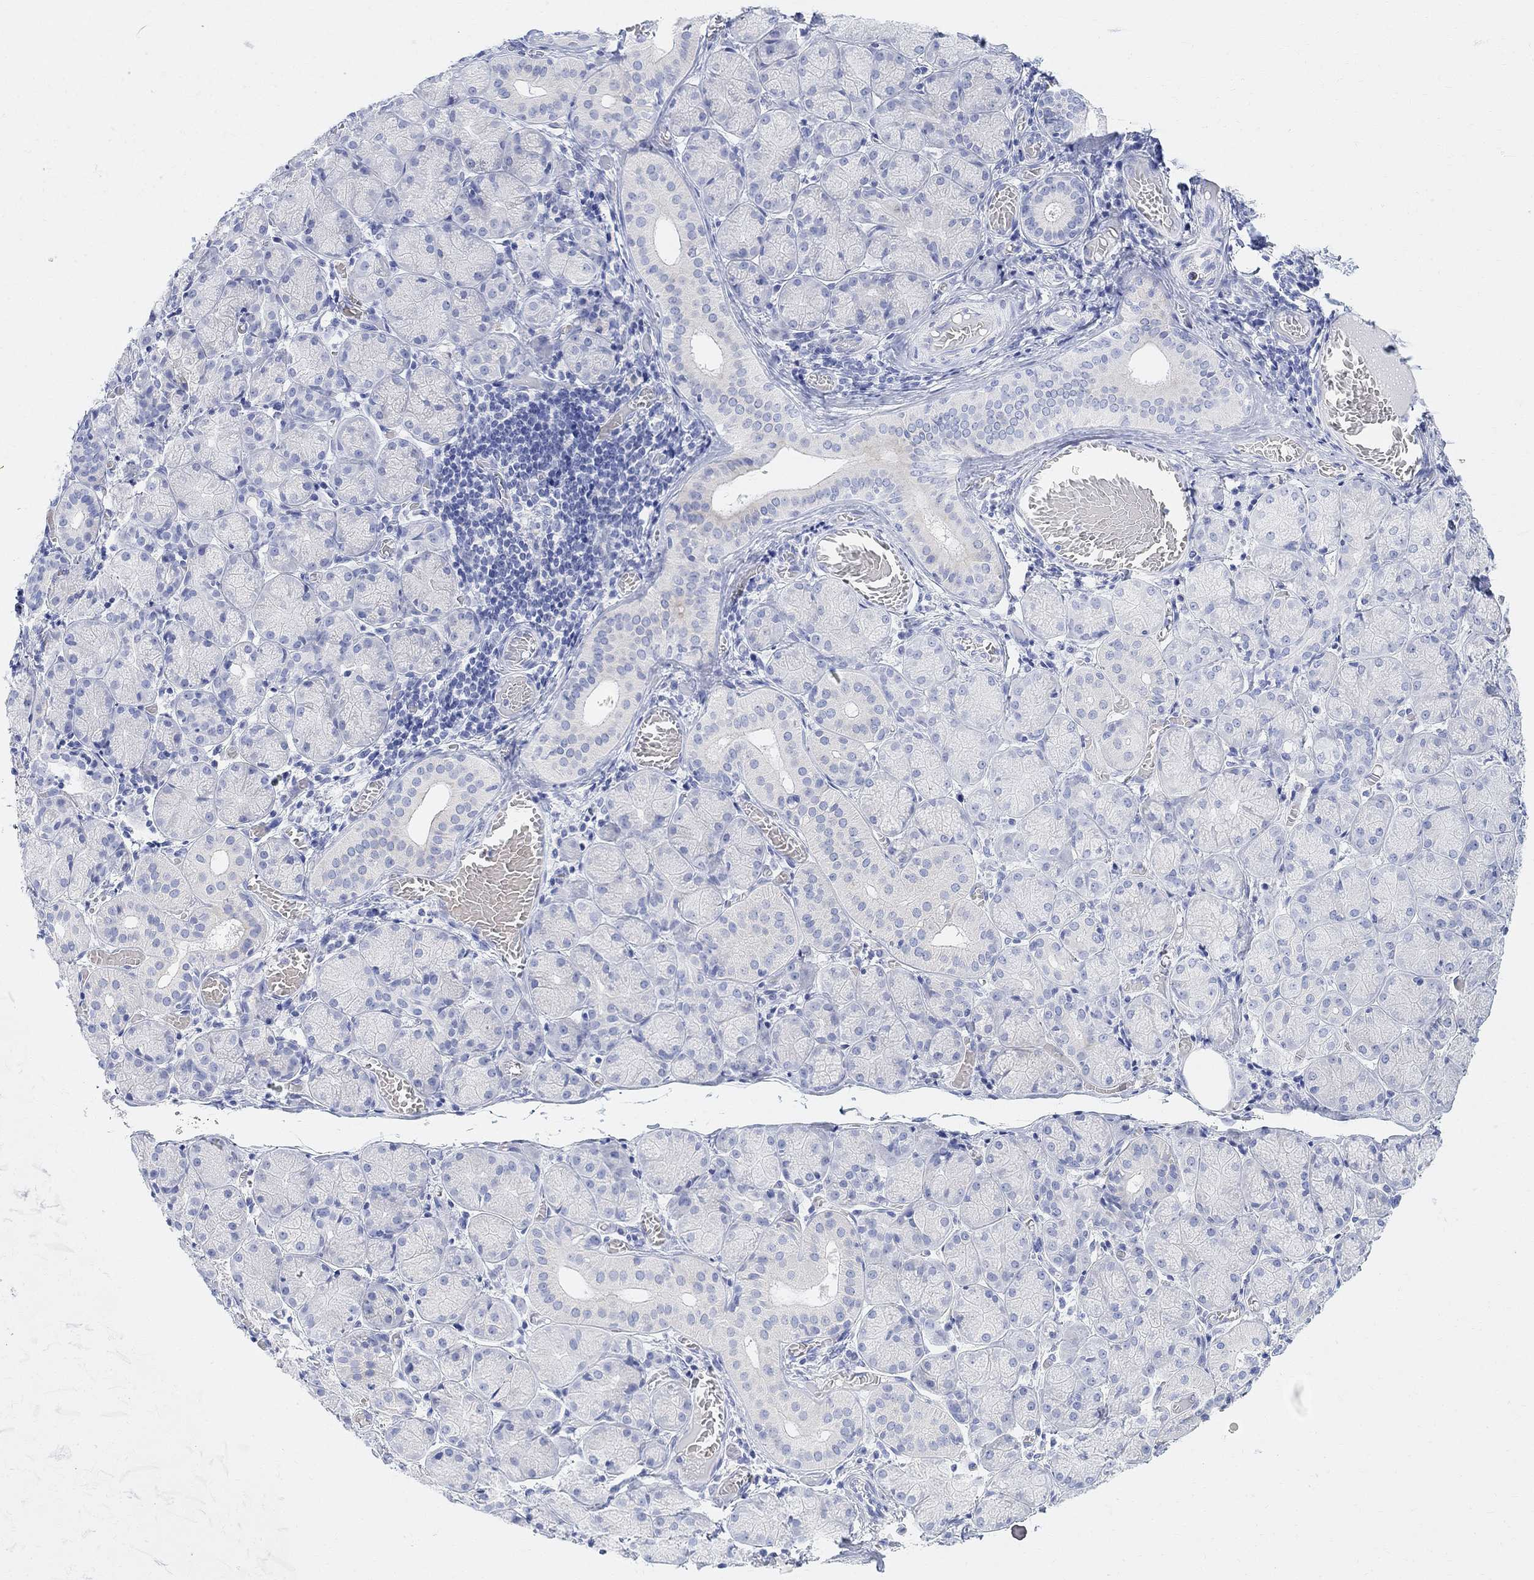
{"staining": {"intensity": "negative", "quantity": "none", "location": "none"}, "tissue": "salivary gland", "cell_type": "Glandular cells", "image_type": "normal", "snomed": [{"axis": "morphology", "description": "Normal tissue, NOS"}, {"axis": "topography", "description": "Salivary gland"}, {"axis": "topography", "description": "Peripheral nerve tissue"}], "caption": "This is an IHC image of benign salivary gland. There is no staining in glandular cells.", "gene": "RETNLB", "patient": {"sex": "female", "age": 24}}